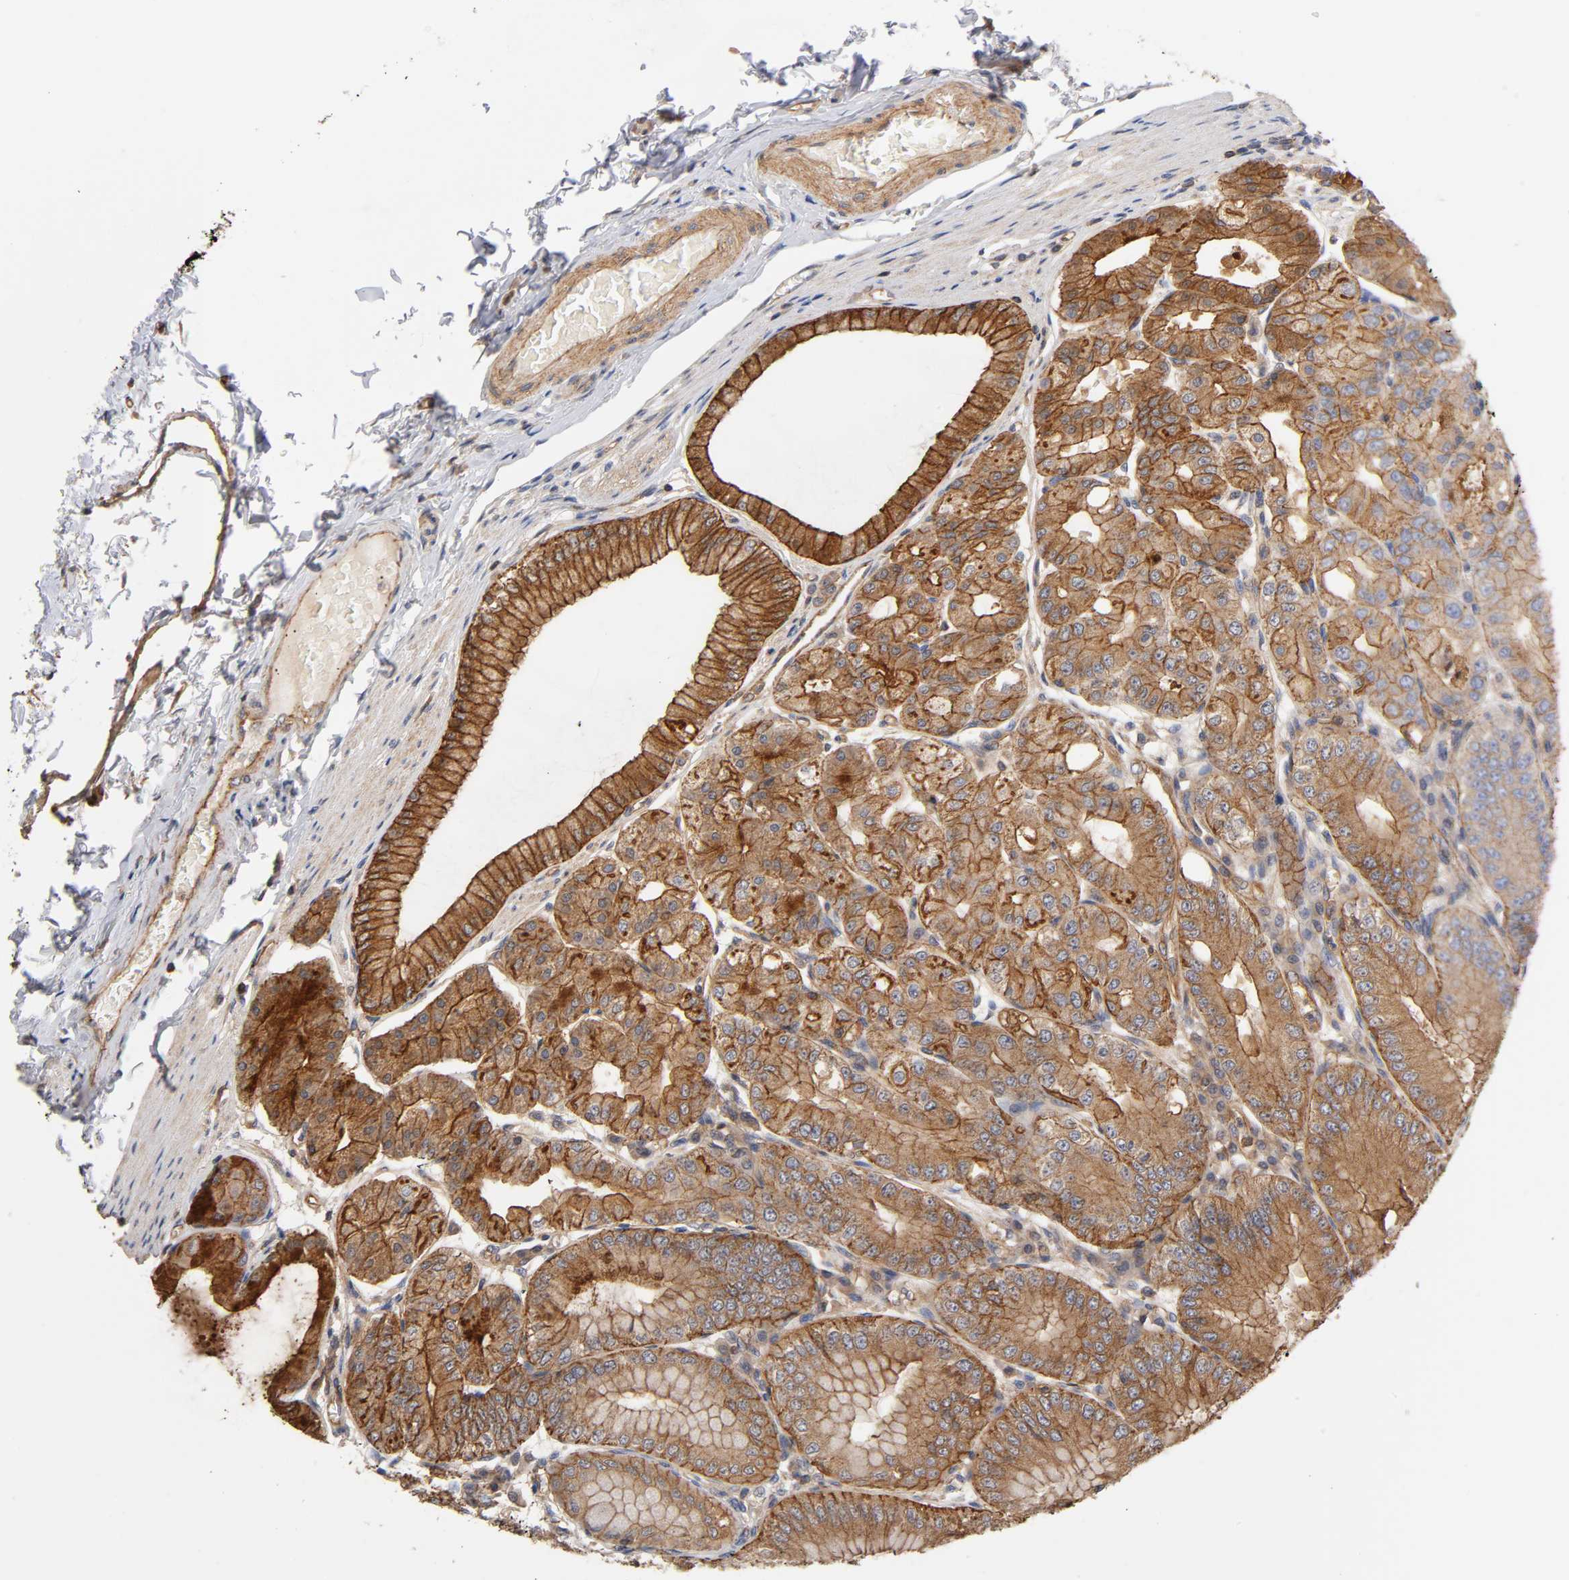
{"staining": {"intensity": "moderate", "quantity": ">75%", "location": "cytoplasmic/membranous"}, "tissue": "stomach", "cell_type": "Glandular cells", "image_type": "normal", "snomed": [{"axis": "morphology", "description": "Normal tissue, NOS"}, {"axis": "topography", "description": "Stomach, lower"}], "caption": "Protein analysis of benign stomach demonstrates moderate cytoplasmic/membranous positivity in about >75% of glandular cells. (DAB = brown stain, brightfield microscopy at high magnification).", "gene": "LAMTOR2", "patient": {"sex": "male", "age": 71}}